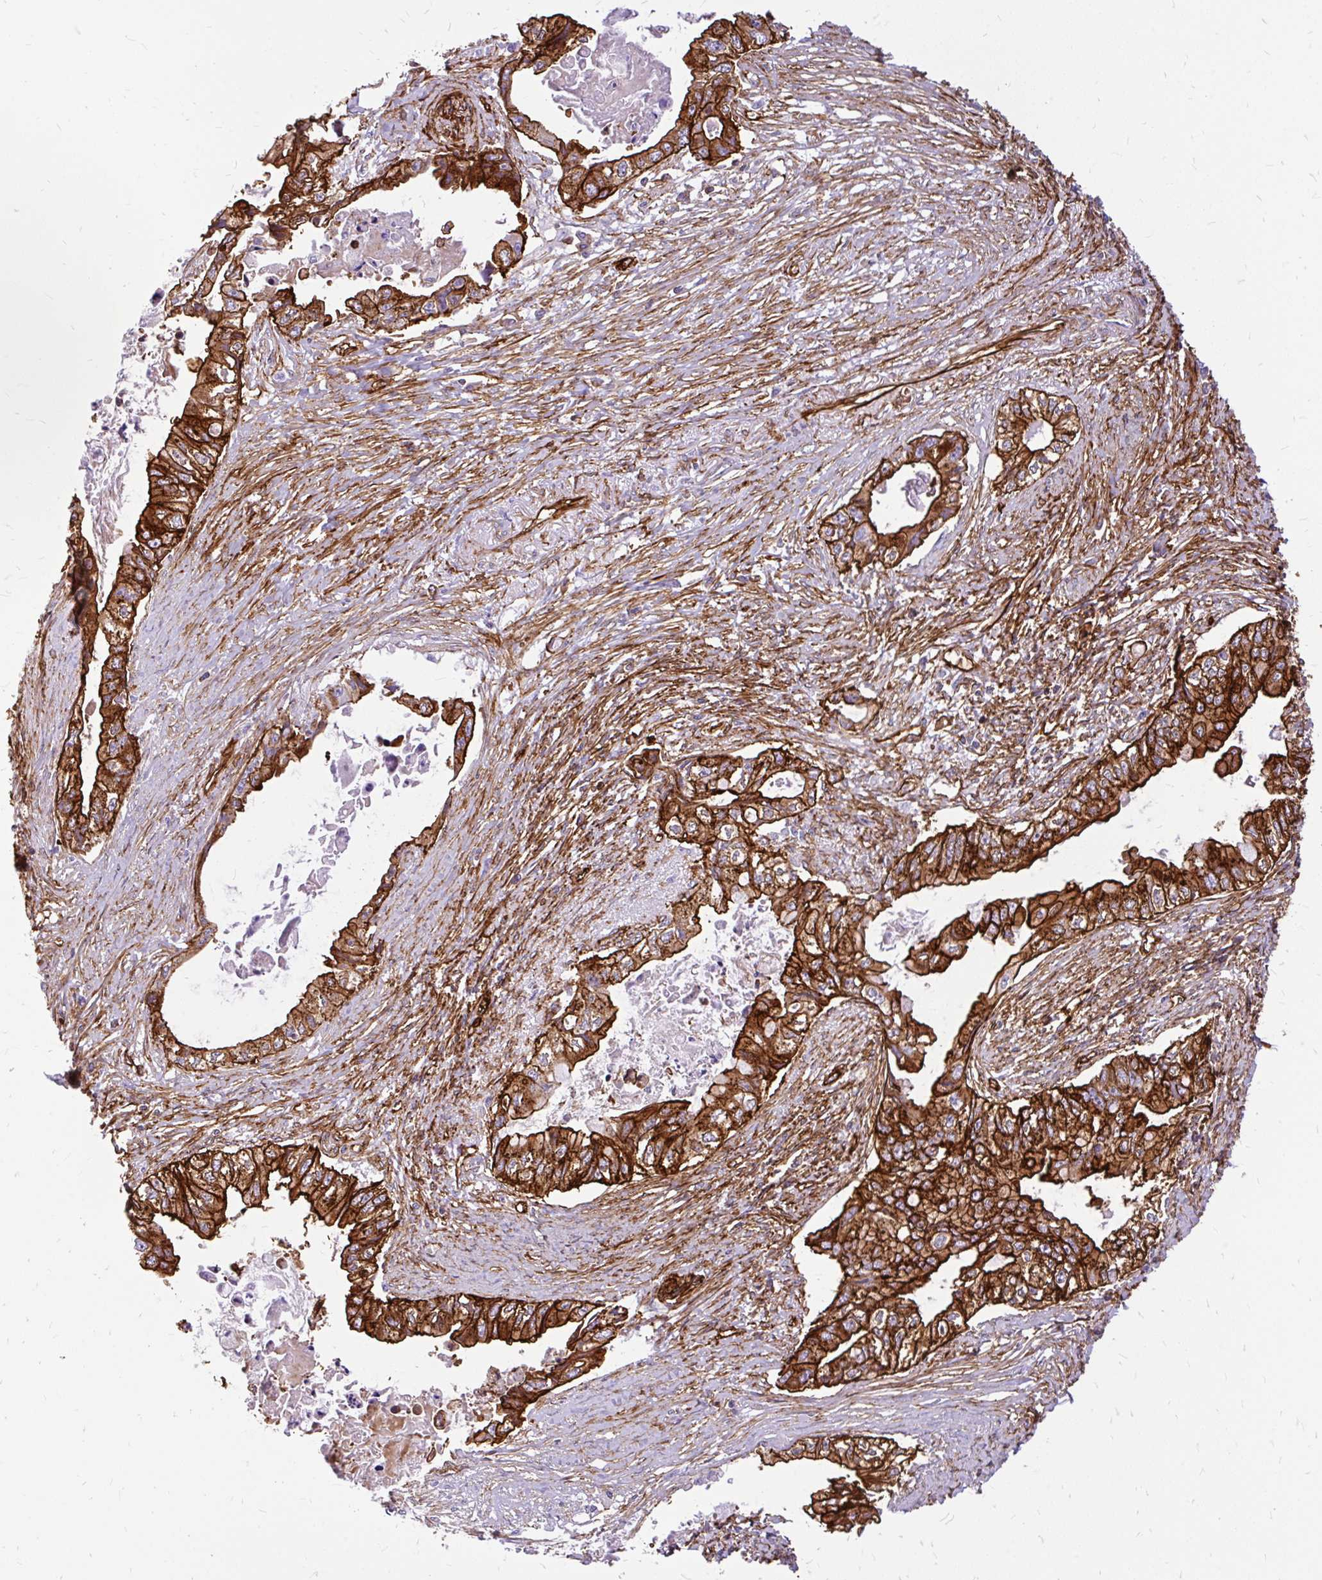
{"staining": {"intensity": "strong", "quantity": ">75%", "location": "cytoplasmic/membranous"}, "tissue": "pancreatic cancer", "cell_type": "Tumor cells", "image_type": "cancer", "snomed": [{"axis": "morphology", "description": "Adenocarcinoma, NOS"}, {"axis": "topography", "description": "Pancreas"}], "caption": "This is an image of immunohistochemistry (IHC) staining of pancreatic adenocarcinoma, which shows strong expression in the cytoplasmic/membranous of tumor cells.", "gene": "MAP1LC3B", "patient": {"sex": "male", "age": 66}}